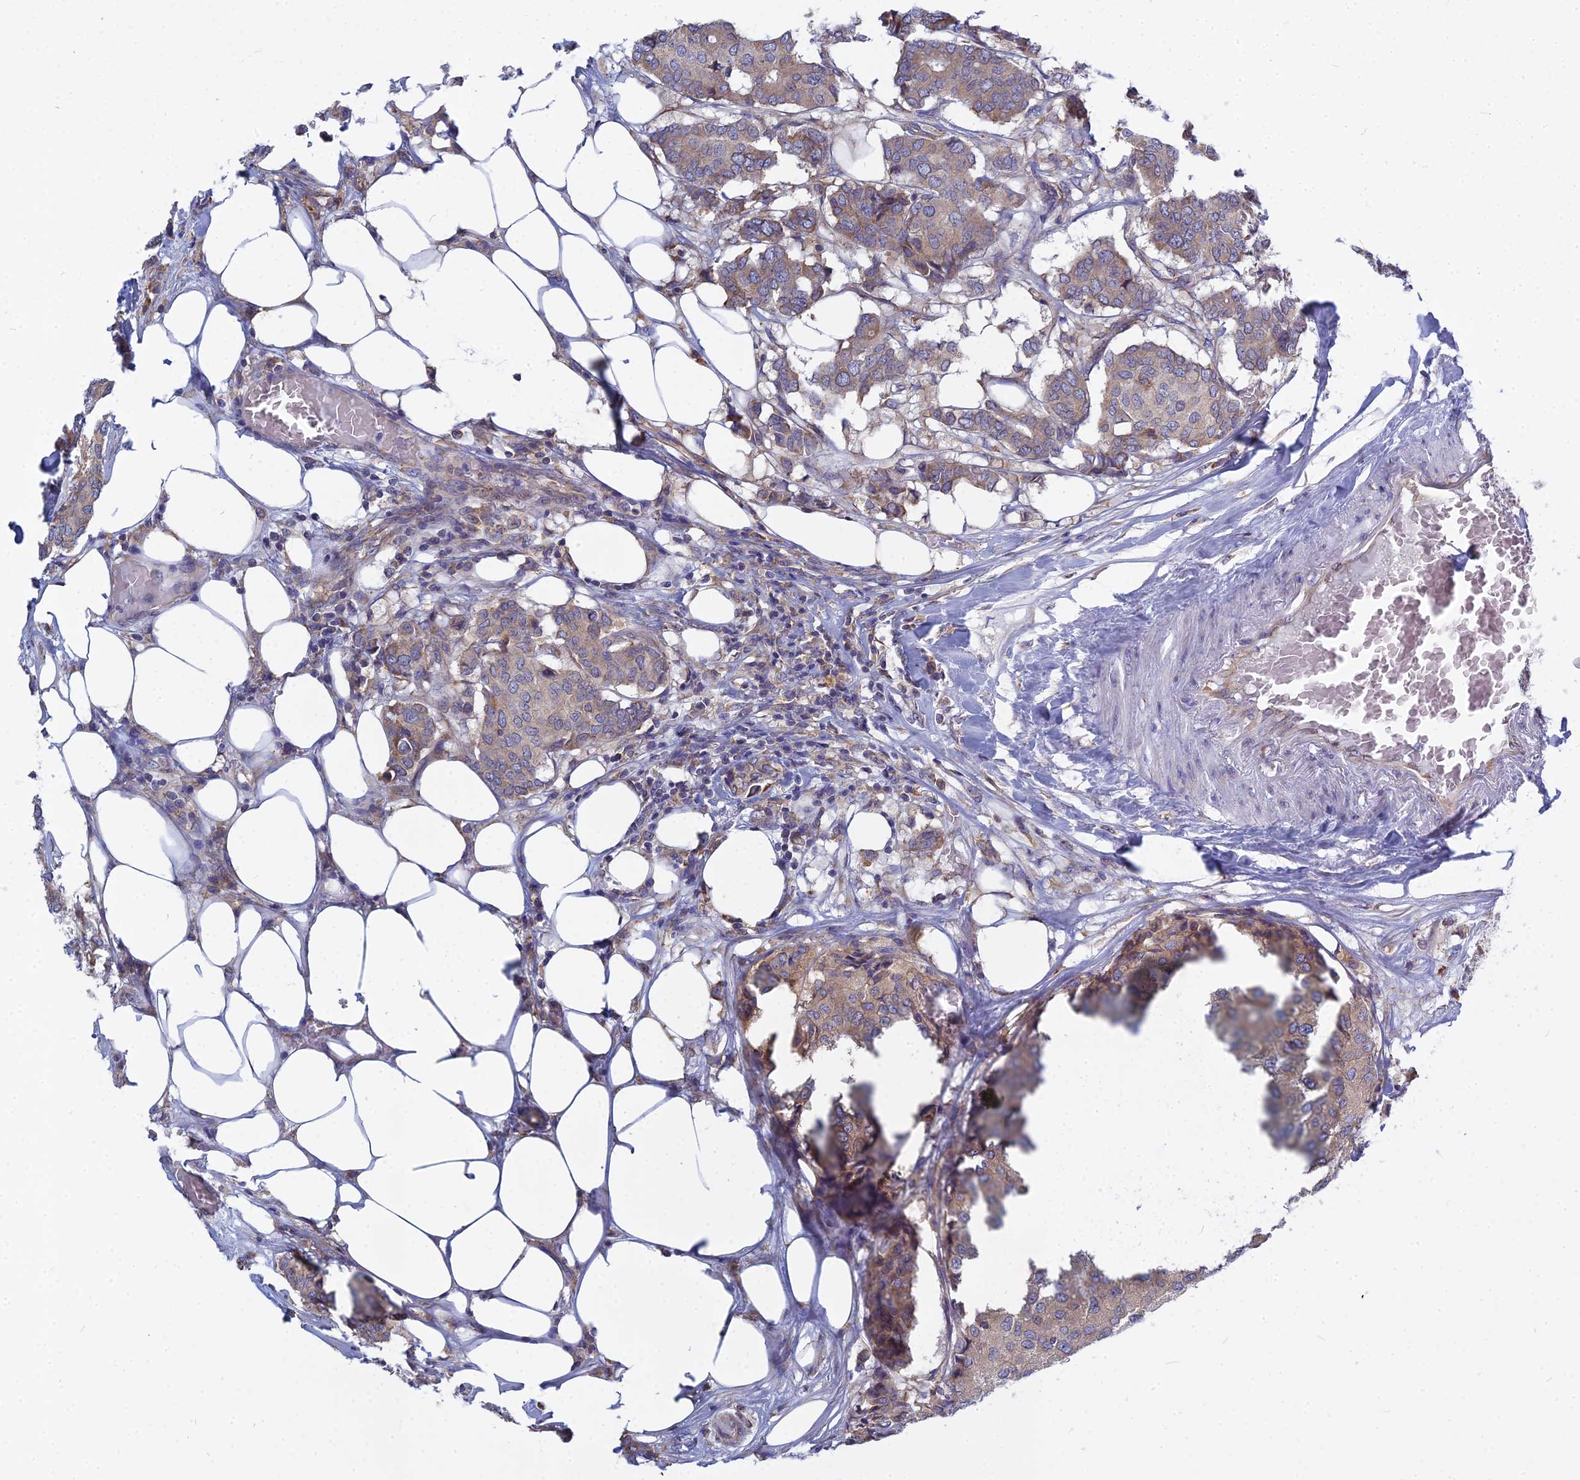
{"staining": {"intensity": "weak", "quantity": "25%-75%", "location": "cytoplasmic/membranous"}, "tissue": "breast cancer", "cell_type": "Tumor cells", "image_type": "cancer", "snomed": [{"axis": "morphology", "description": "Duct carcinoma"}, {"axis": "topography", "description": "Breast"}], "caption": "Protein staining of breast cancer tissue demonstrates weak cytoplasmic/membranous staining in about 25%-75% of tumor cells.", "gene": "KIAA1143", "patient": {"sex": "female", "age": 75}}